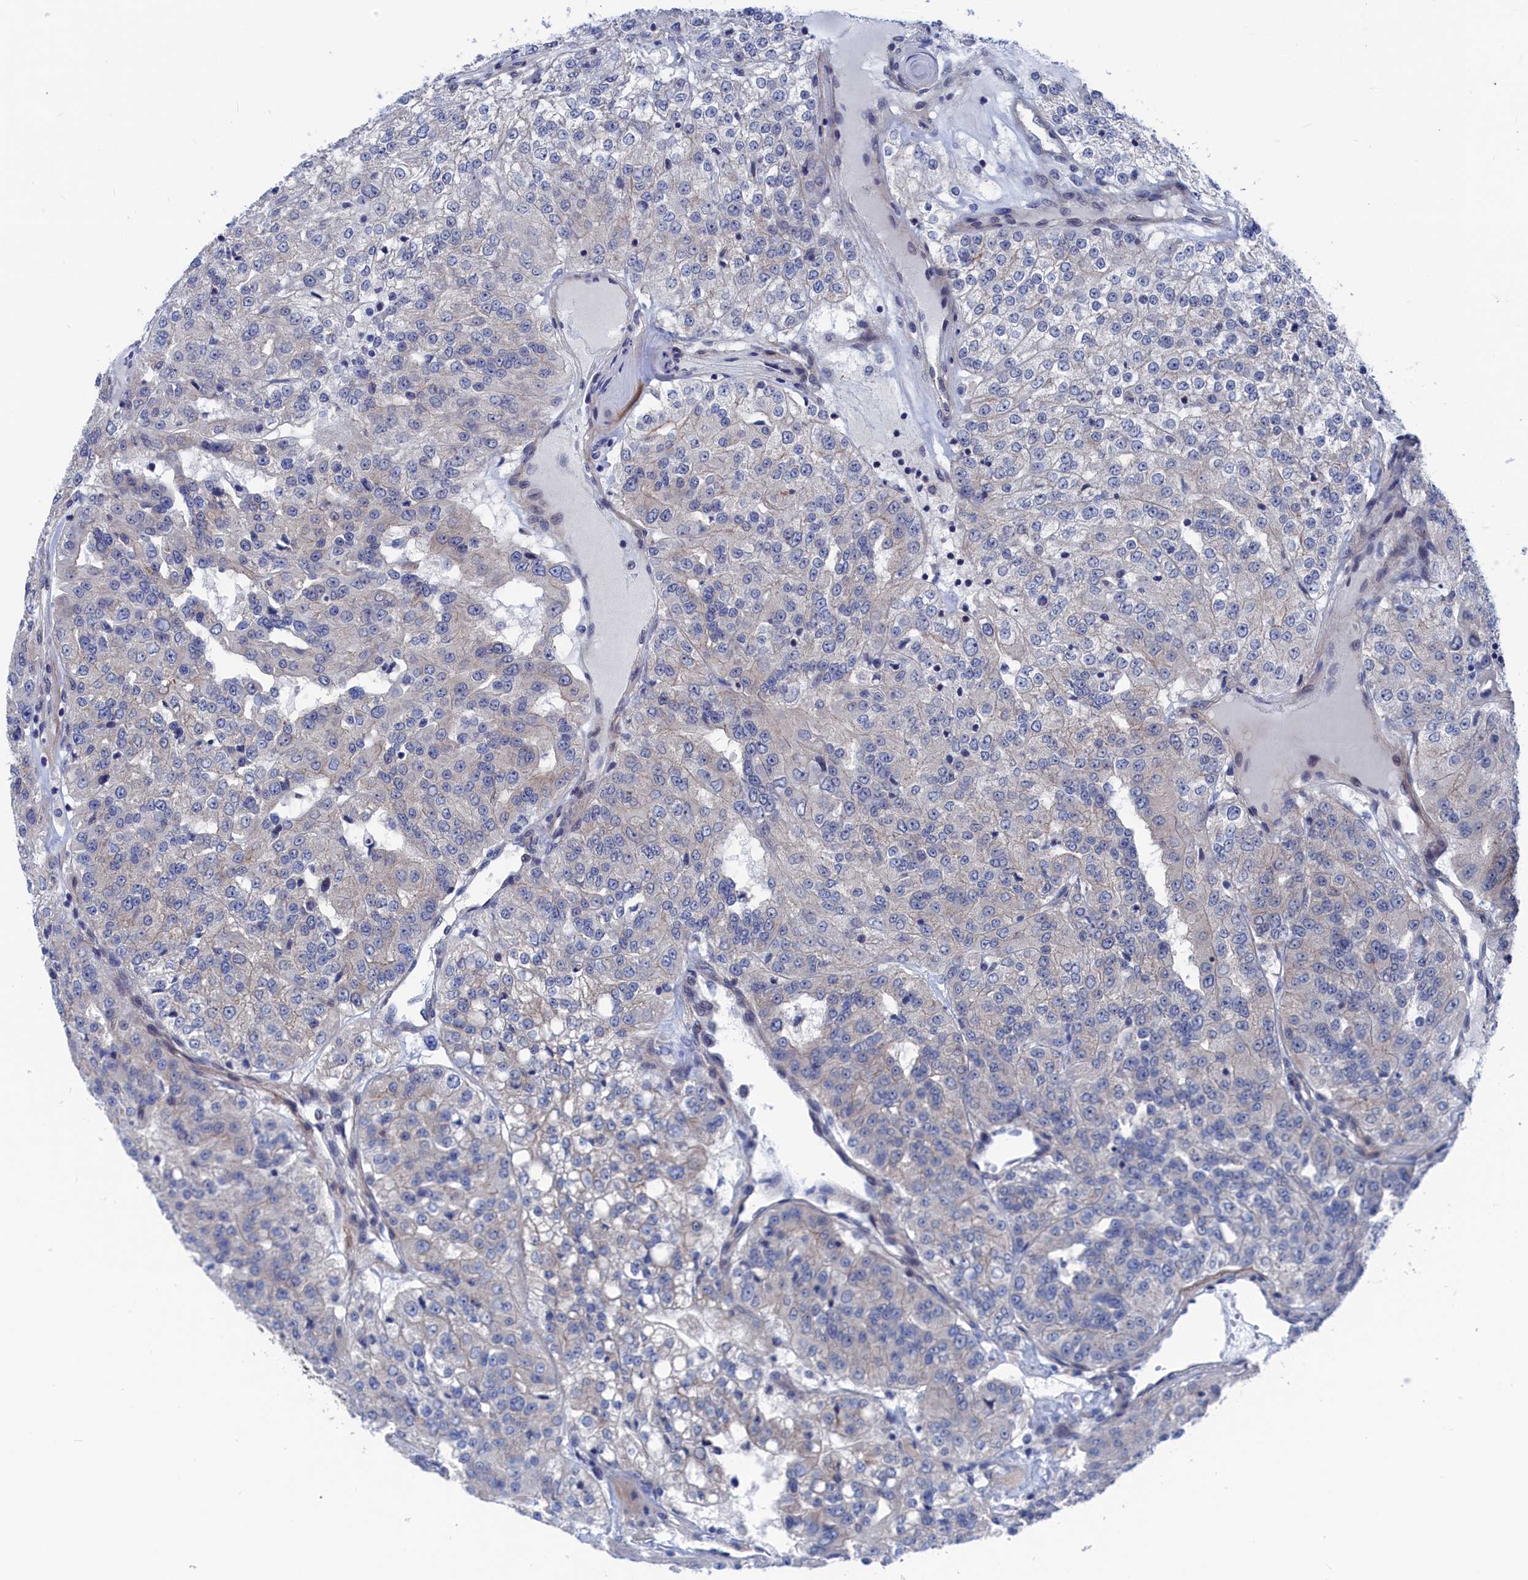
{"staining": {"intensity": "negative", "quantity": "none", "location": "none"}, "tissue": "renal cancer", "cell_type": "Tumor cells", "image_type": "cancer", "snomed": [{"axis": "morphology", "description": "Adenocarcinoma, NOS"}, {"axis": "topography", "description": "Kidney"}], "caption": "Renal cancer (adenocarcinoma) was stained to show a protein in brown. There is no significant positivity in tumor cells.", "gene": "MARCHF3", "patient": {"sex": "female", "age": 63}}